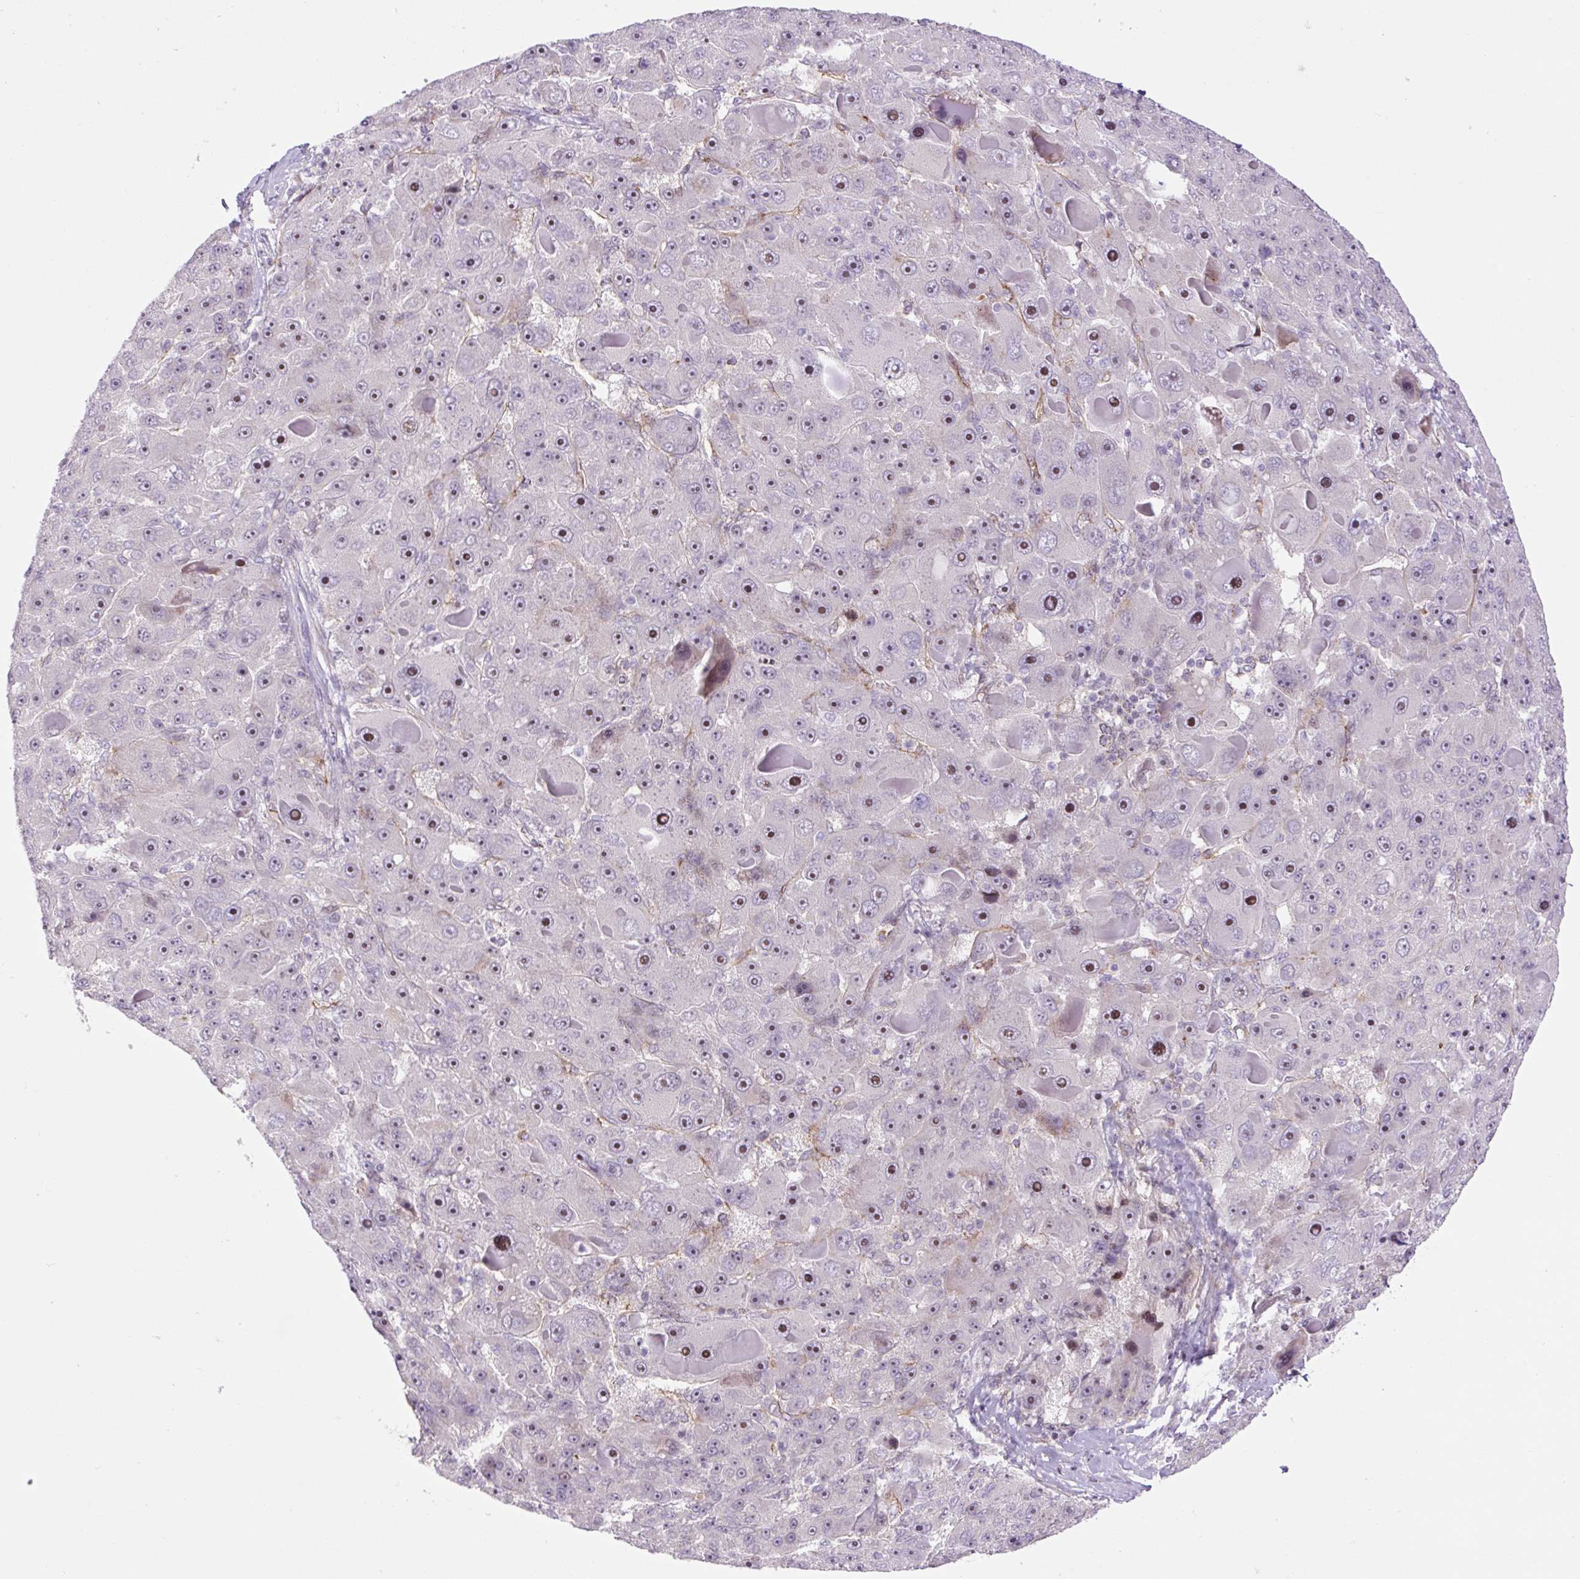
{"staining": {"intensity": "moderate", "quantity": ">75%", "location": "nuclear"}, "tissue": "liver cancer", "cell_type": "Tumor cells", "image_type": "cancer", "snomed": [{"axis": "morphology", "description": "Carcinoma, Hepatocellular, NOS"}, {"axis": "topography", "description": "Liver"}], "caption": "Immunohistochemical staining of liver cancer reveals medium levels of moderate nuclear protein staining in approximately >75% of tumor cells. (DAB = brown stain, brightfield microscopy at high magnification).", "gene": "ZNF417", "patient": {"sex": "male", "age": 76}}